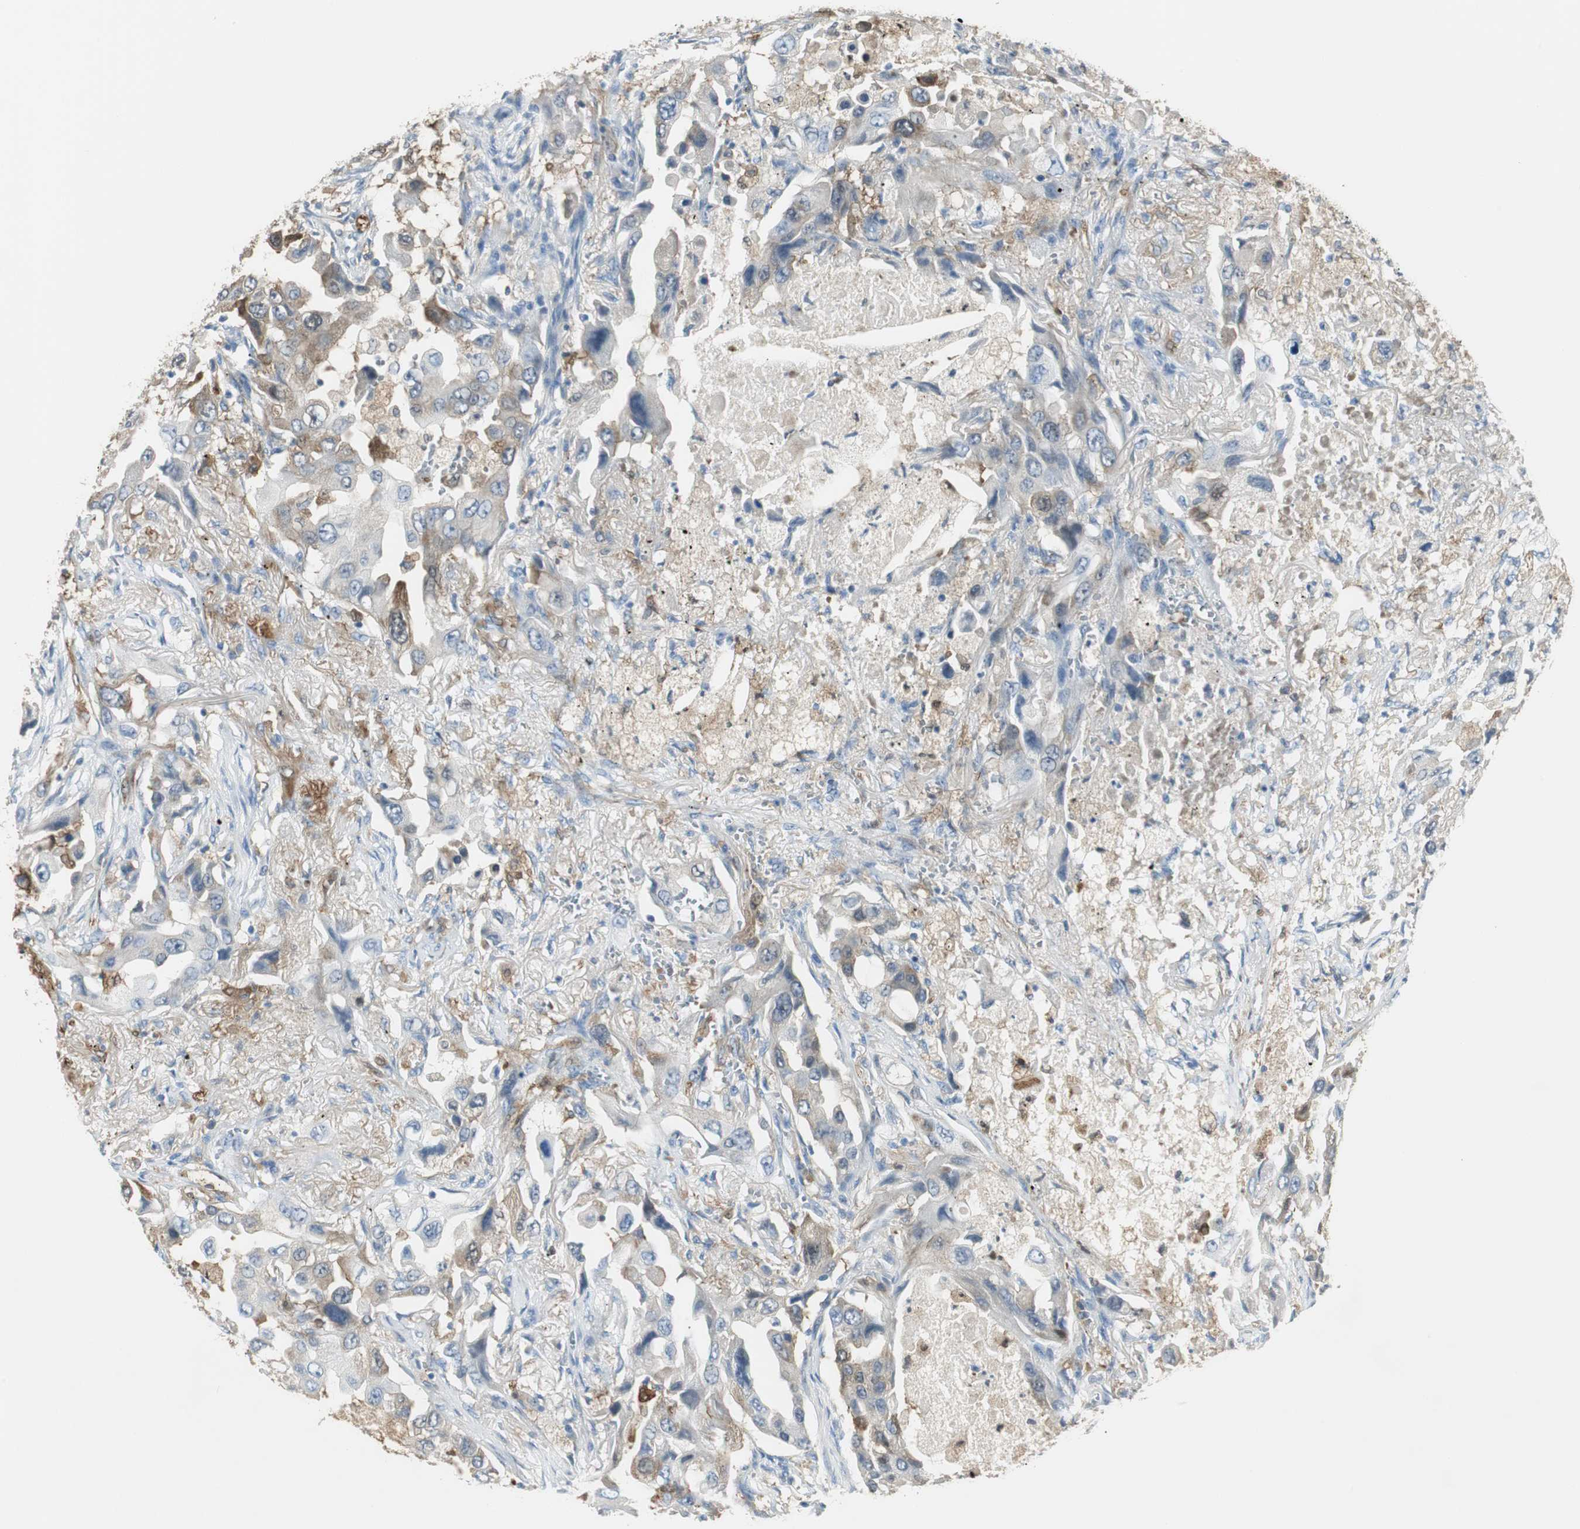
{"staining": {"intensity": "moderate", "quantity": "25%-75%", "location": "cytoplasmic/membranous"}, "tissue": "lung cancer", "cell_type": "Tumor cells", "image_type": "cancer", "snomed": [{"axis": "morphology", "description": "Adenocarcinoma, NOS"}, {"axis": "topography", "description": "Lung"}], "caption": "Immunohistochemical staining of human lung adenocarcinoma reveals medium levels of moderate cytoplasmic/membranous staining in about 25%-75% of tumor cells.", "gene": "FBP1", "patient": {"sex": "female", "age": 65}}